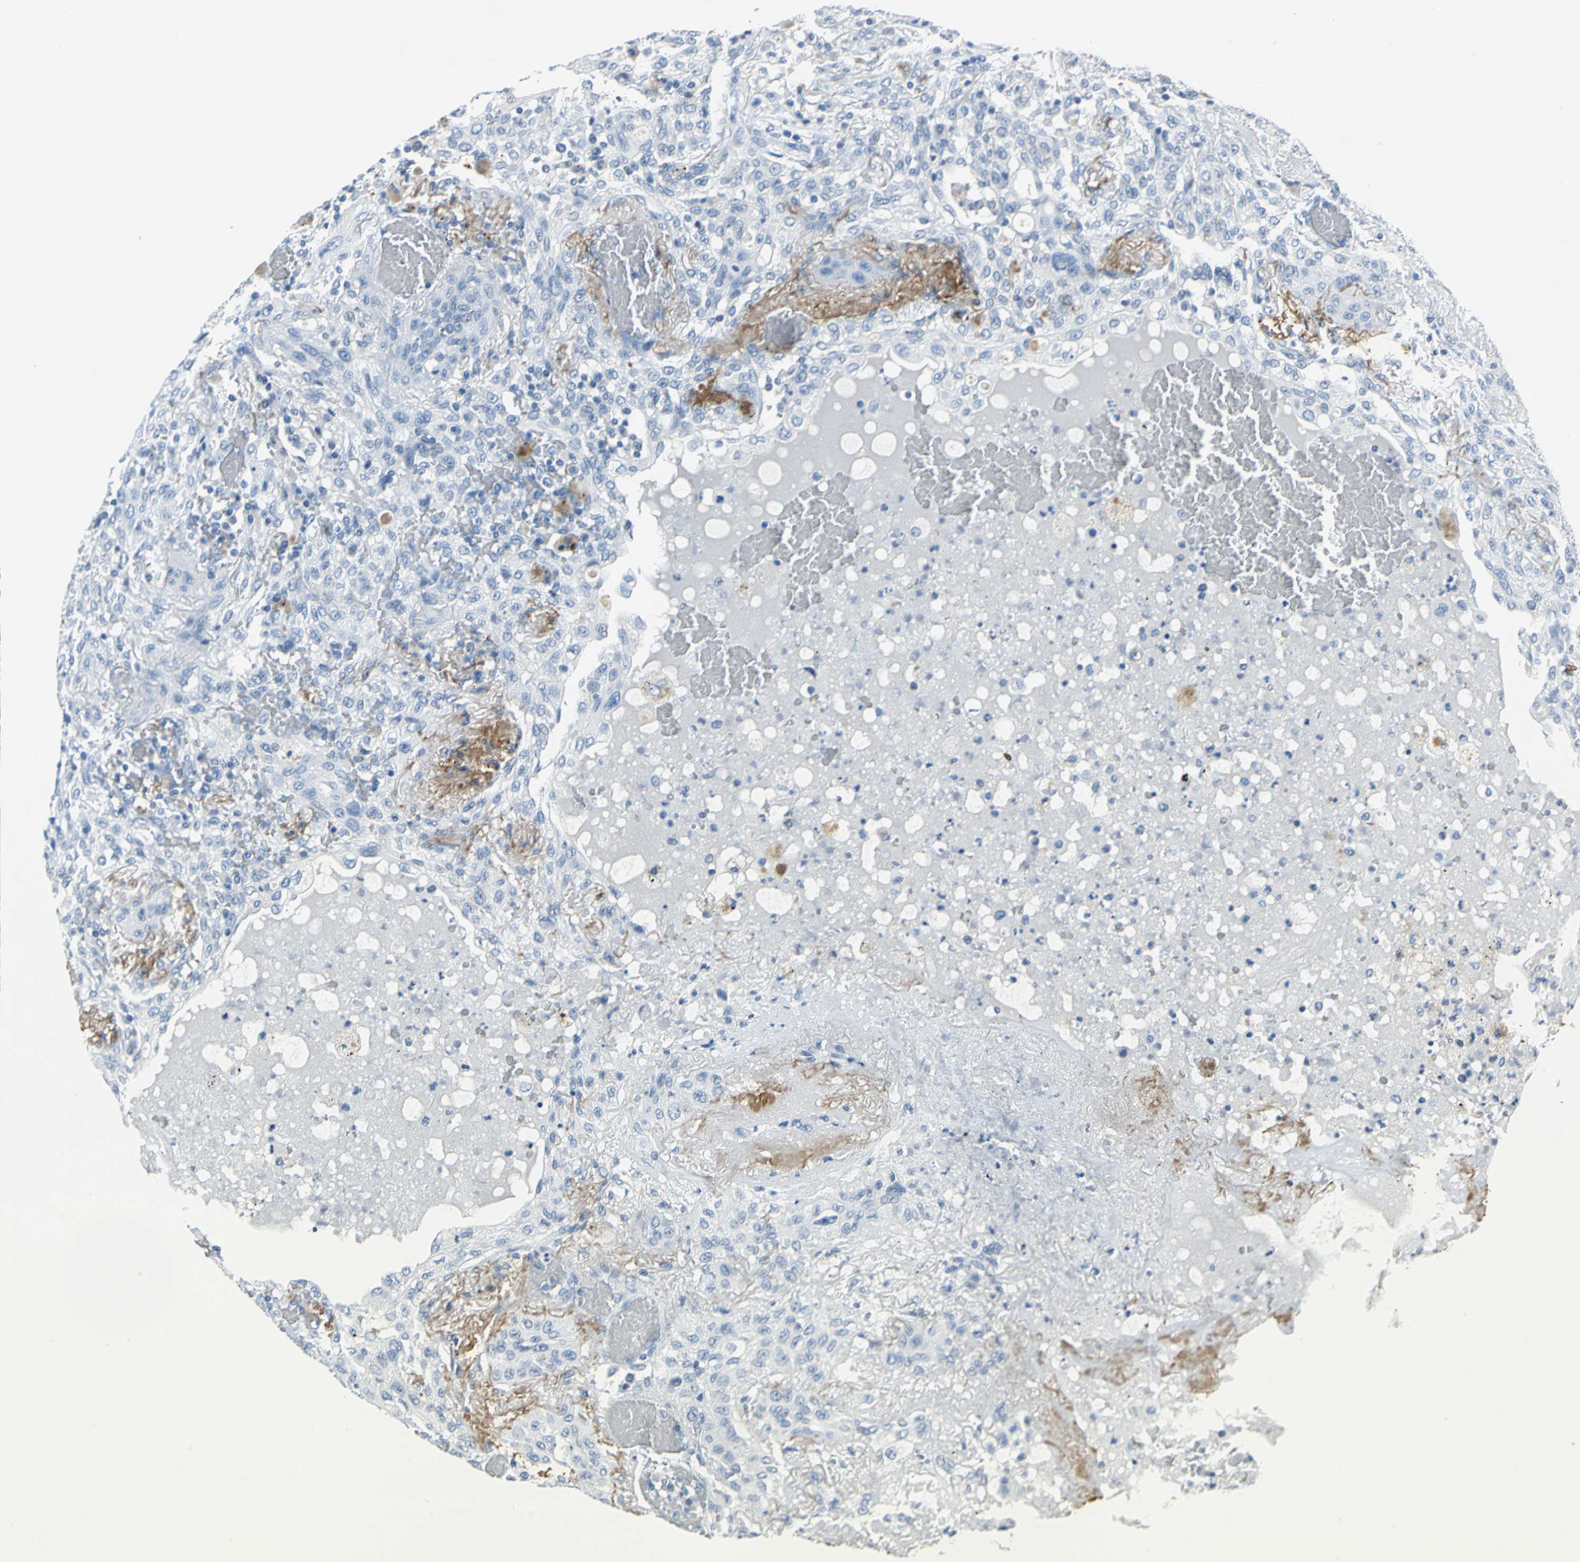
{"staining": {"intensity": "negative", "quantity": "none", "location": "none"}, "tissue": "lung cancer", "cell_type": "Tumor cells", "image_type": "cancer", "snomed": [{"axis": "morphology", "description": "Squamous cell carcinoma, NOS"}, {"axis": "topography", "description": "Lung"}], "caption": "Image shows no significant protein expression in tumor cells of lung cancer (squamous cell carcinoma).", "gene": "PKLR", "patient": {"sex": "female", "age": 47}}